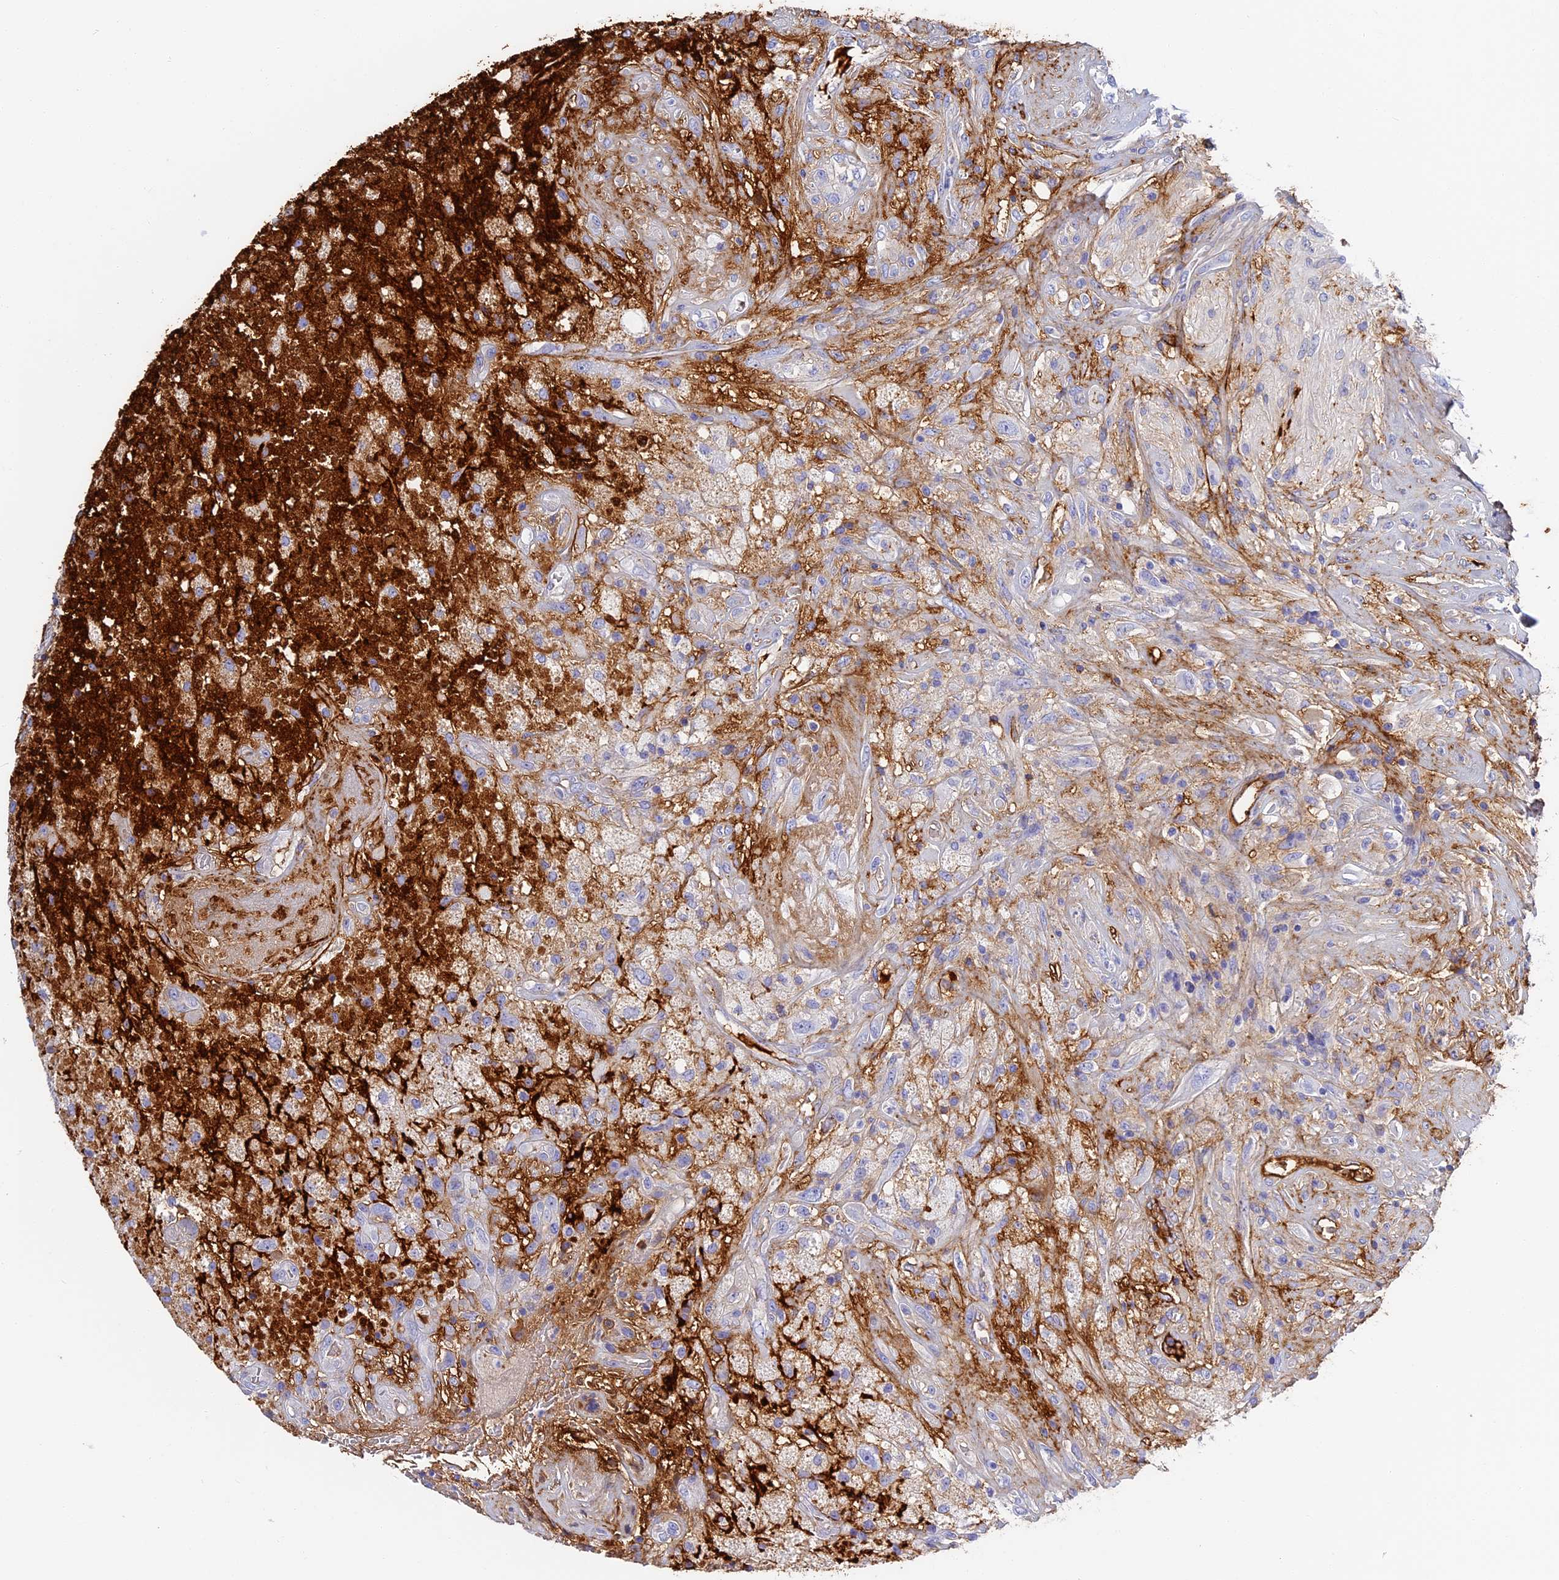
{"staining": {"intensity": "negative", "quantity": "none", "location": "none"}, "tissue": "glioma", "cell_type": "Tumor cells", "image_type": "cancer", "snomed": [{"axis": "morphology", "description": "Glioma, malignant, High grade"}, {"axis": "topography", "description": "Brain"}], "caption": "Tumor cells are negative for protein expression in human malignant high-grade glioma.", "gene": "ITIH1", "patient": {"sex": "male", "age": 56}}